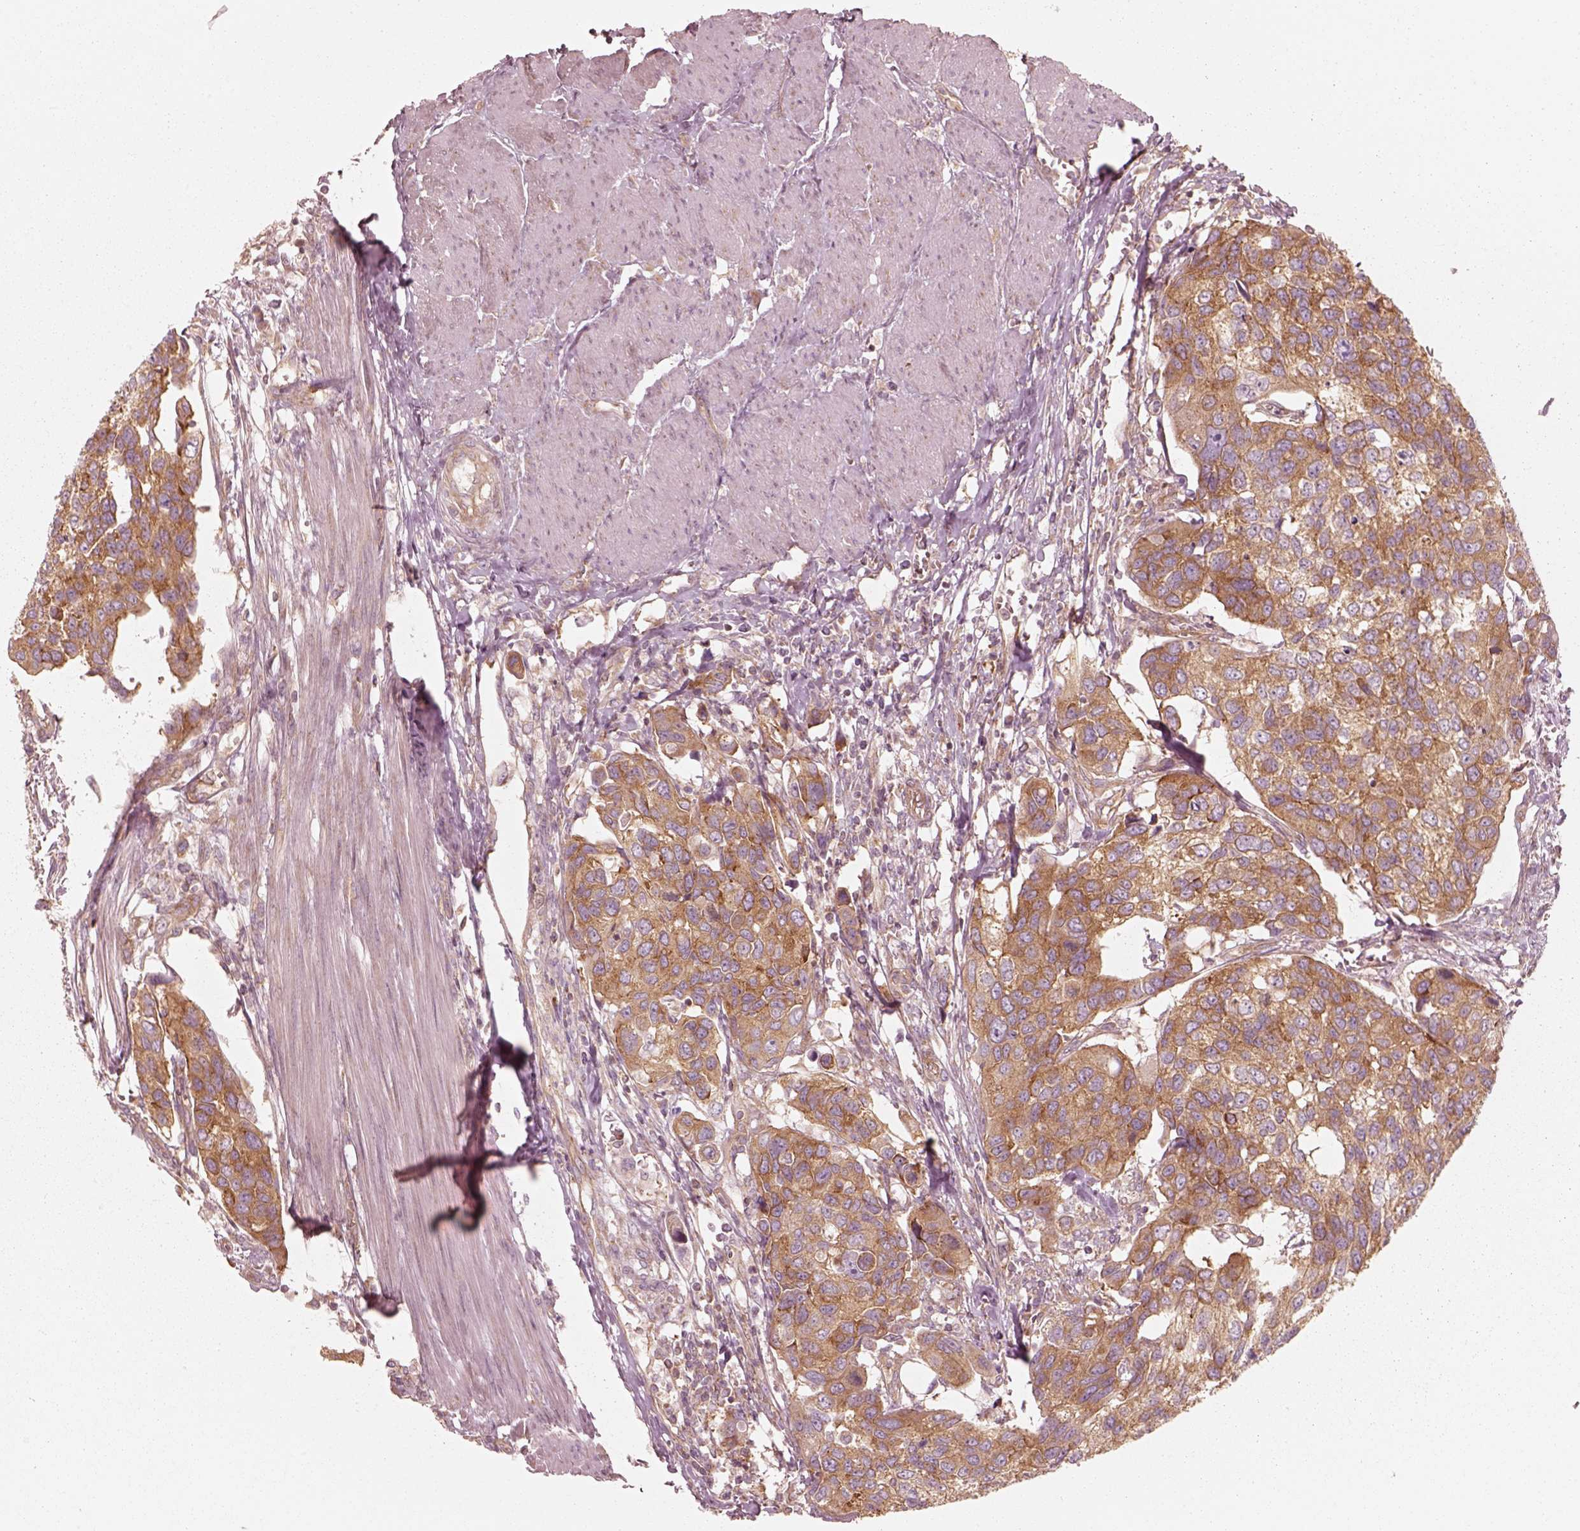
{"staining": {"intensity": "moderate", "quantity": ">75%", "location": "cytoplasmic/membranous"}, "tissue": "urothelial cancer", "cell_type": "Tumor cells", "image_type": "cancer", "snomed": [{"axis": "morphology", "description": "Urothelial carcinoma, High grade"}, {"axis": "topography", "description": "Urinary bladder"}], "caption": "Immunohistochemical staining of high-grade urothelial carcinoma shows moderate cytoplasmic/membranous protein staining in approximately >75% of tumor cells.", "gene": "CNOT2", "patient": {"sex": "male", "age": 60}}